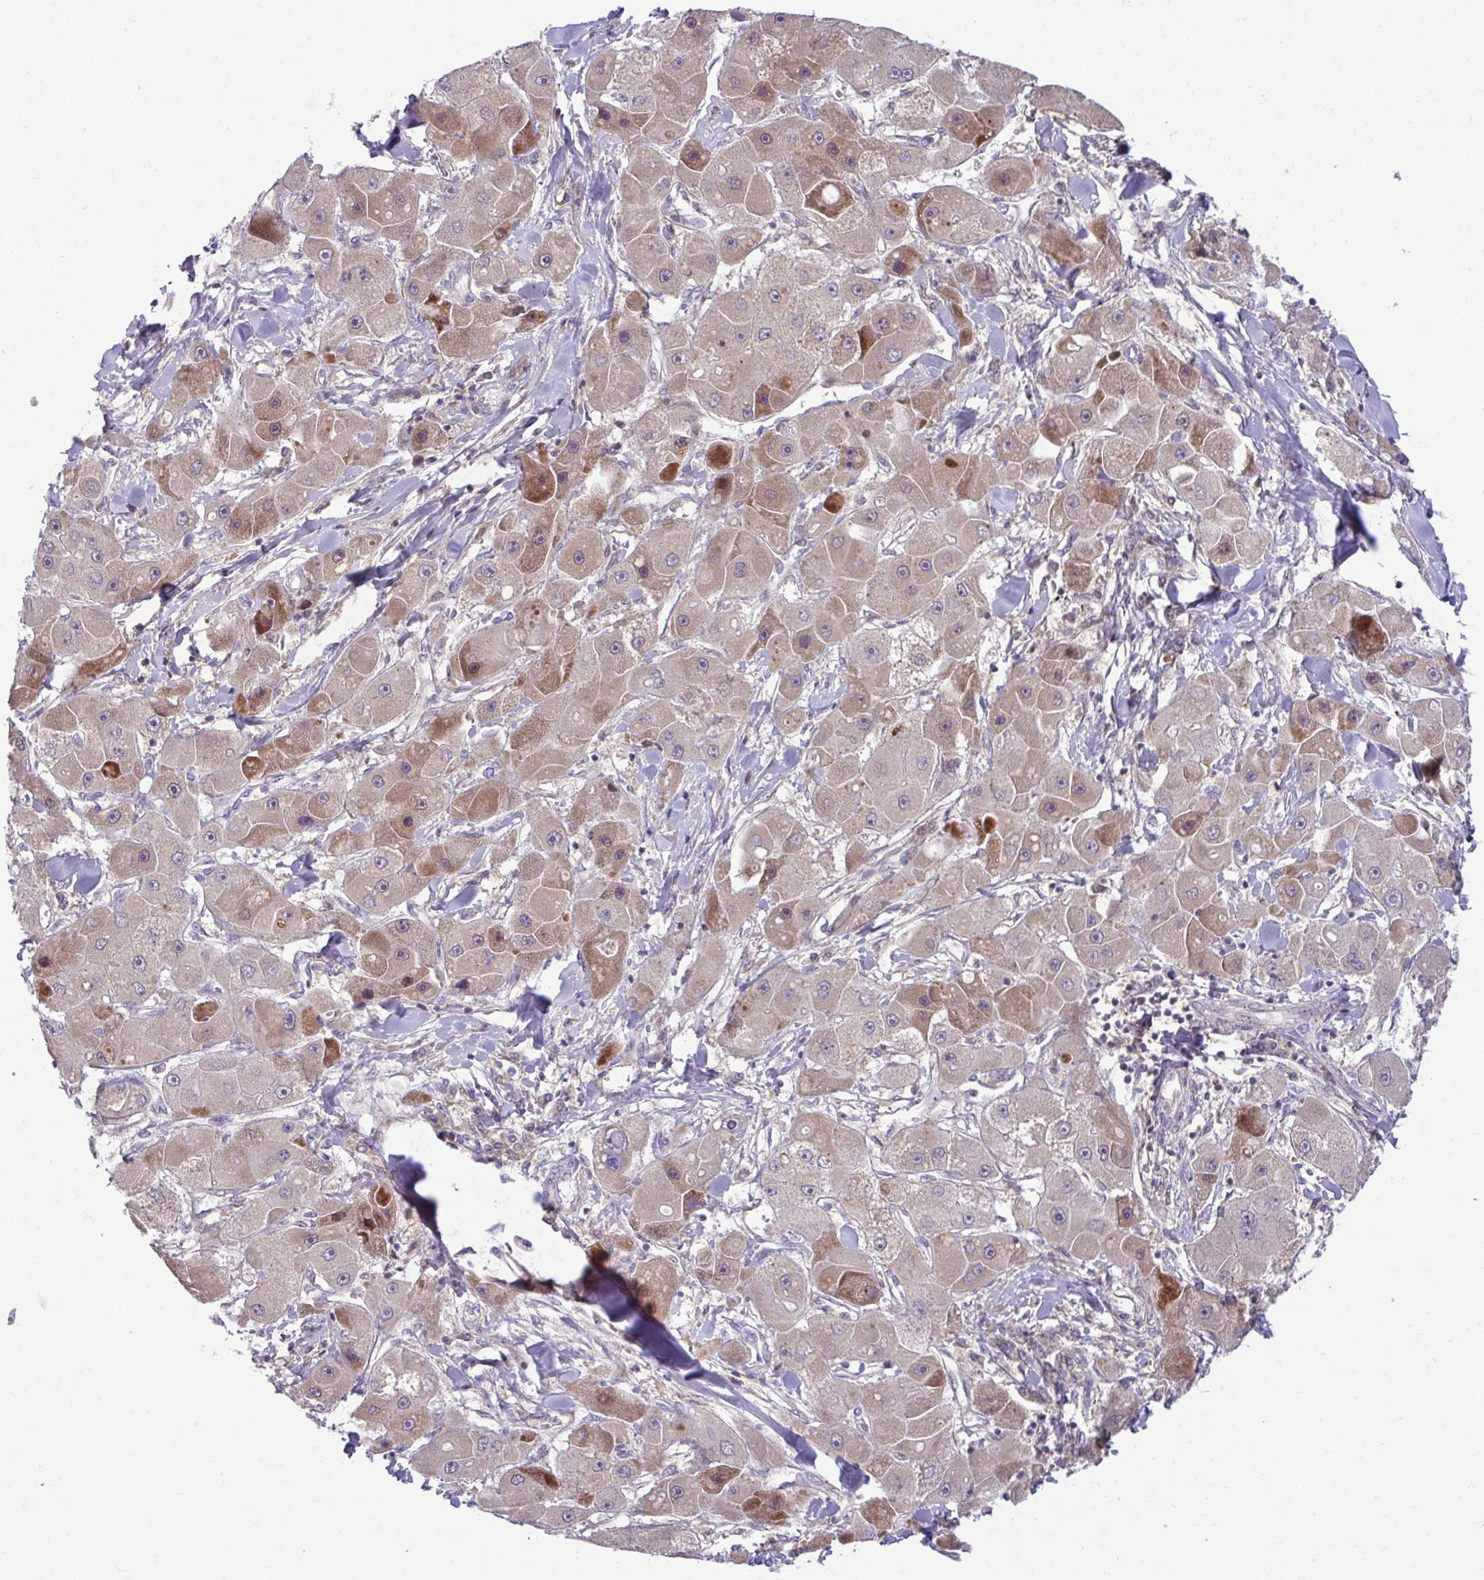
{"staining": {"intensity": "moderate", "quantity": "25%-75%", "location": "cytoplasmic/membranous"}, "tissue": "liver cancer", "cell_type": "Tumor cells", "image_type": "cancer", "snomed": [{"axis": "morphology", "description": "Carcinoma, Hepatocellular, NOS"}, {"axis": "topography", "description": "Liver"}], "caption": "The micrograph demonstrates a brown stain indicating the presence of a protein in the cytoplasmic/membranous of tumor cells in liver hepatocellular carcinoma.", "gene": "C16orf54", "patient": {"sex": "male", "age": 24}}